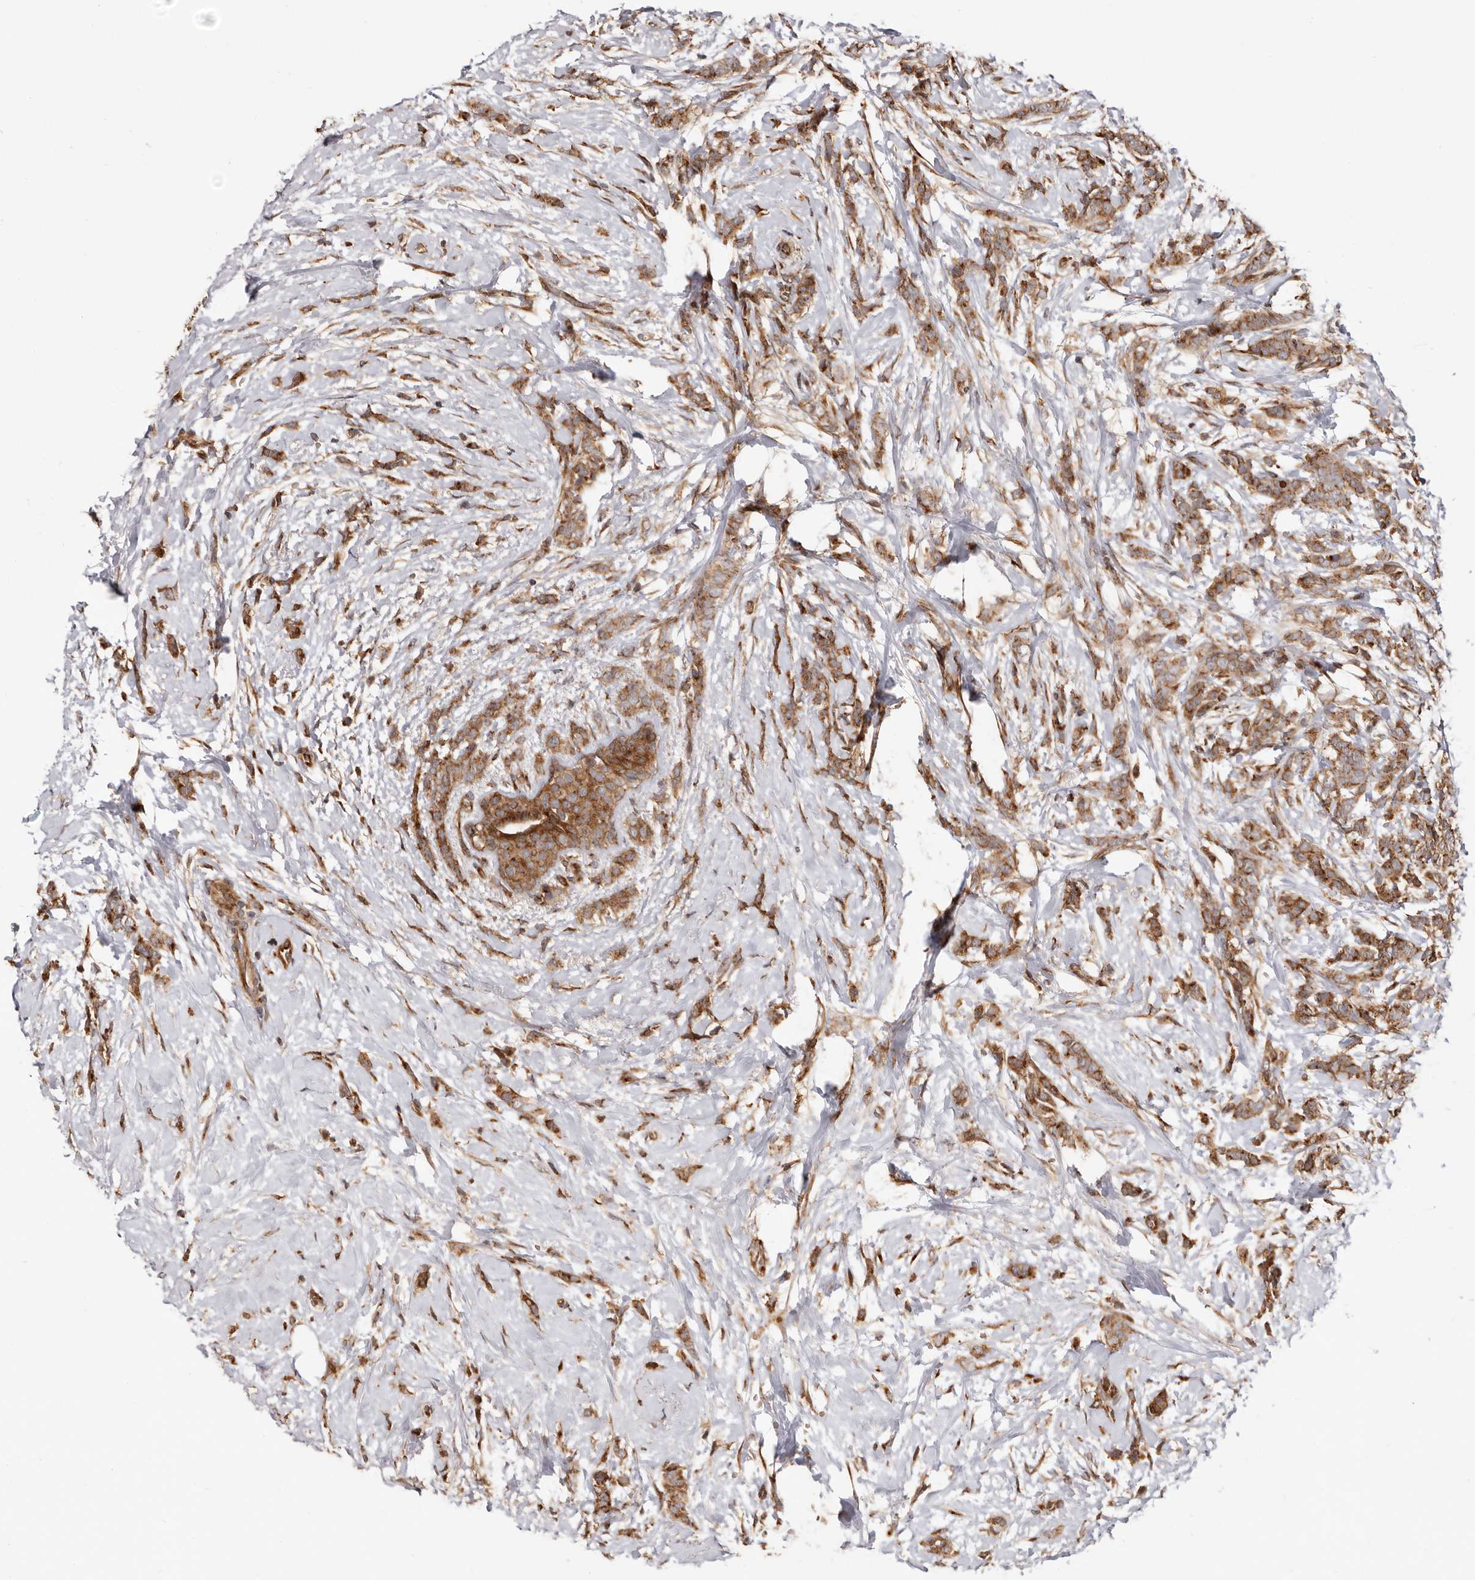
{"staining": {"intensity": "strong", "quantity": ">75%", "location": "cytoplasmic/membranous"}, "tissue": "breast cancer", "cell_type": "Tumor cells", "image_type": "cancer", "snomed": [{"axis": "morphology", "description": "Lobular carcinoma, in situ"}, {"axis": "morphology", "description": "Lobular carcinoma"}, {"axis": "topography", "description": "Breast"}], "caption": "This is an image of IHC staining of lobular carcinoma in situ (breast), which shows strong positivity in the cytoplasmic/membranous of tumor cells.", "gene": "GPR27", "patient": {"sex": "female", "age": 41}}